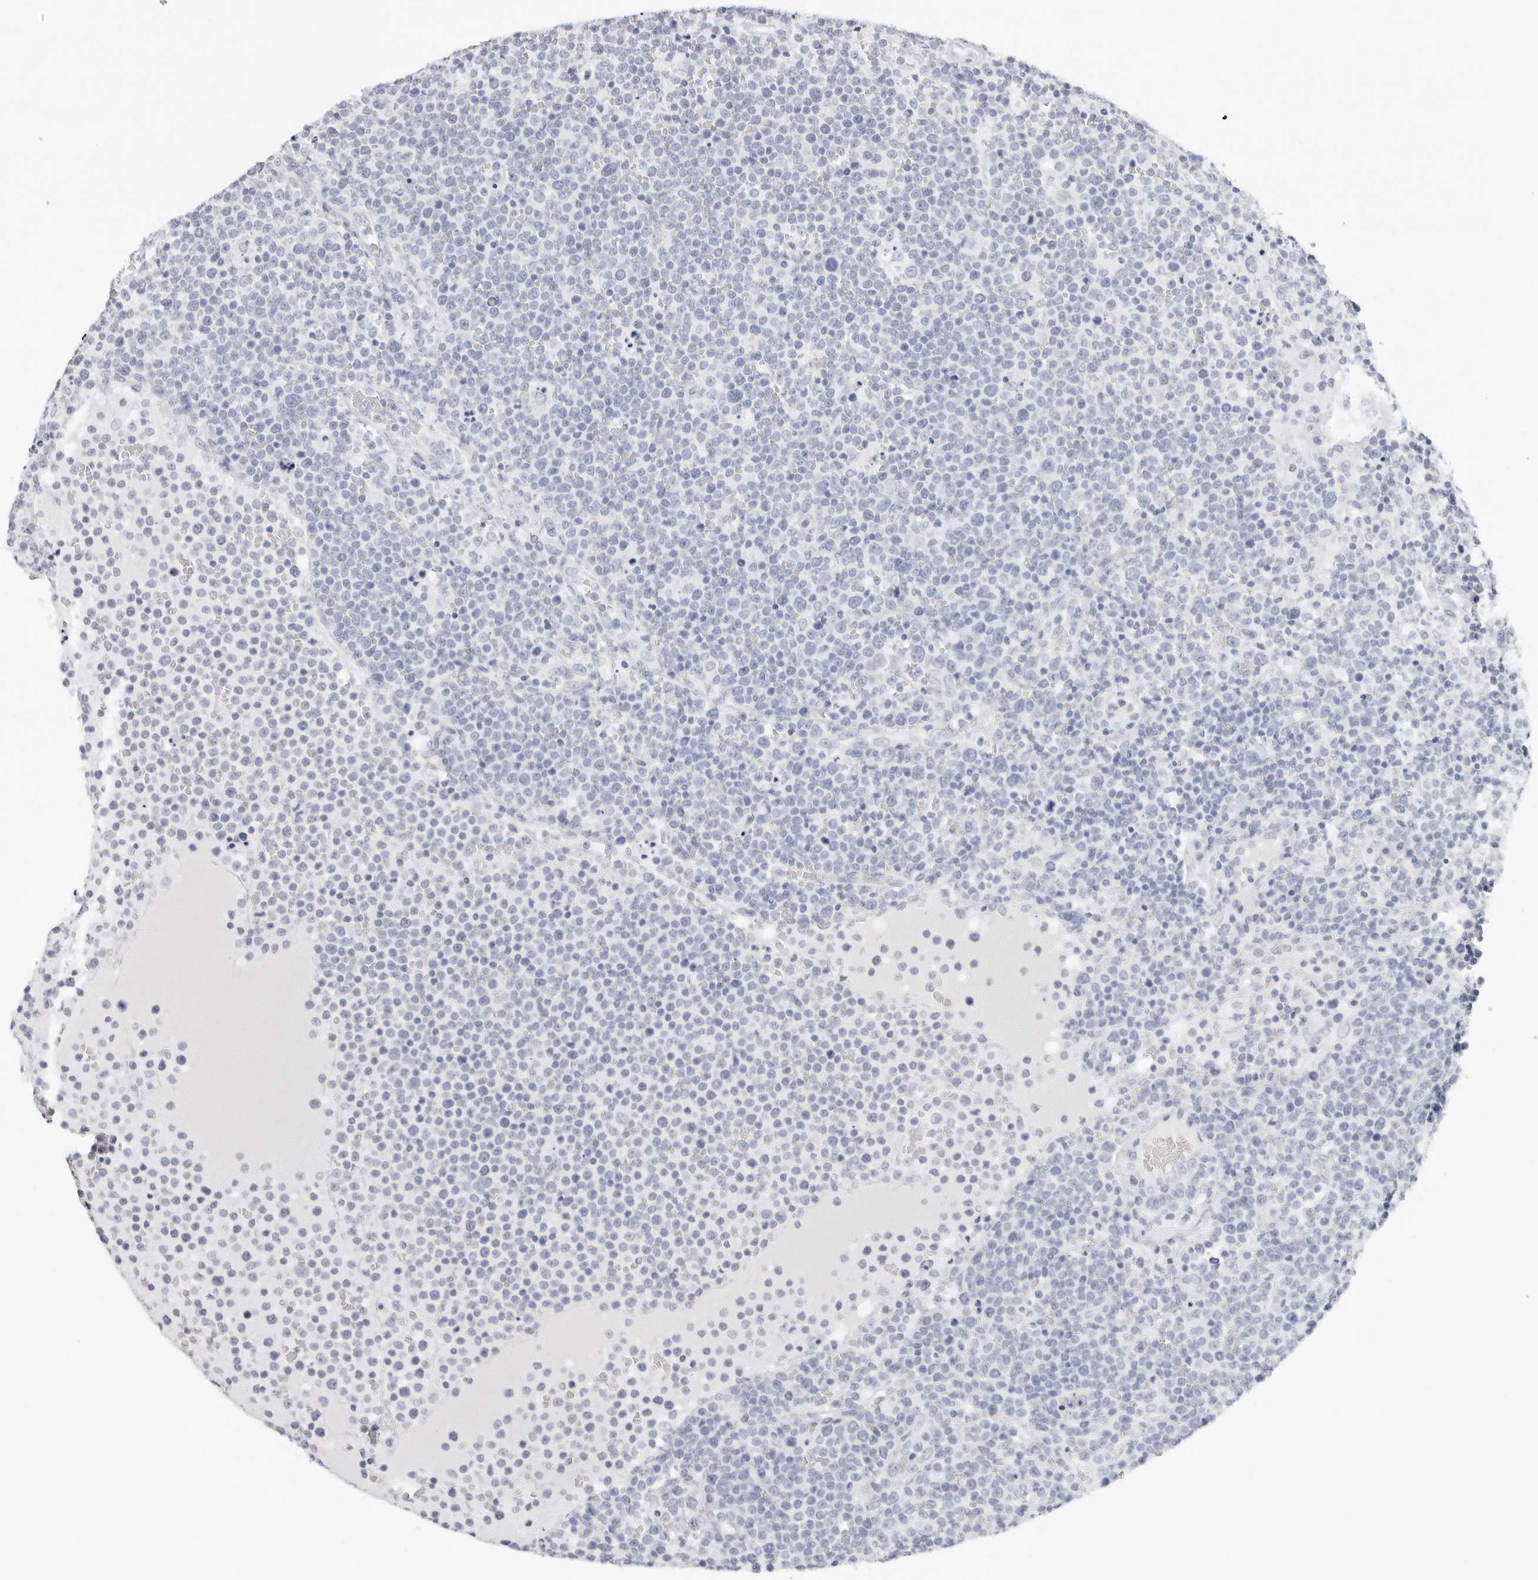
{"staining": {"intensity": "negative", "quantity": "none", "location": "none"}, "tissue": "lymphoma", "cell_type": "Tumor cells", "image_type": "cancer", "snomed": [{"axis": "morphology", "description": "Malignant lymphoma, non-Hodgkin's type, High grade"}, {"axis": "topography", "description": "Lymph node"}], "caption": "Immunohistochemistry photomicrograph of neoplastic tissue: human lymphoma stained with DAB exhibits no significant protein positivity in tumor cells.", "gene": "AGMAT", "patient": {"sex": "male", "age": 61}}